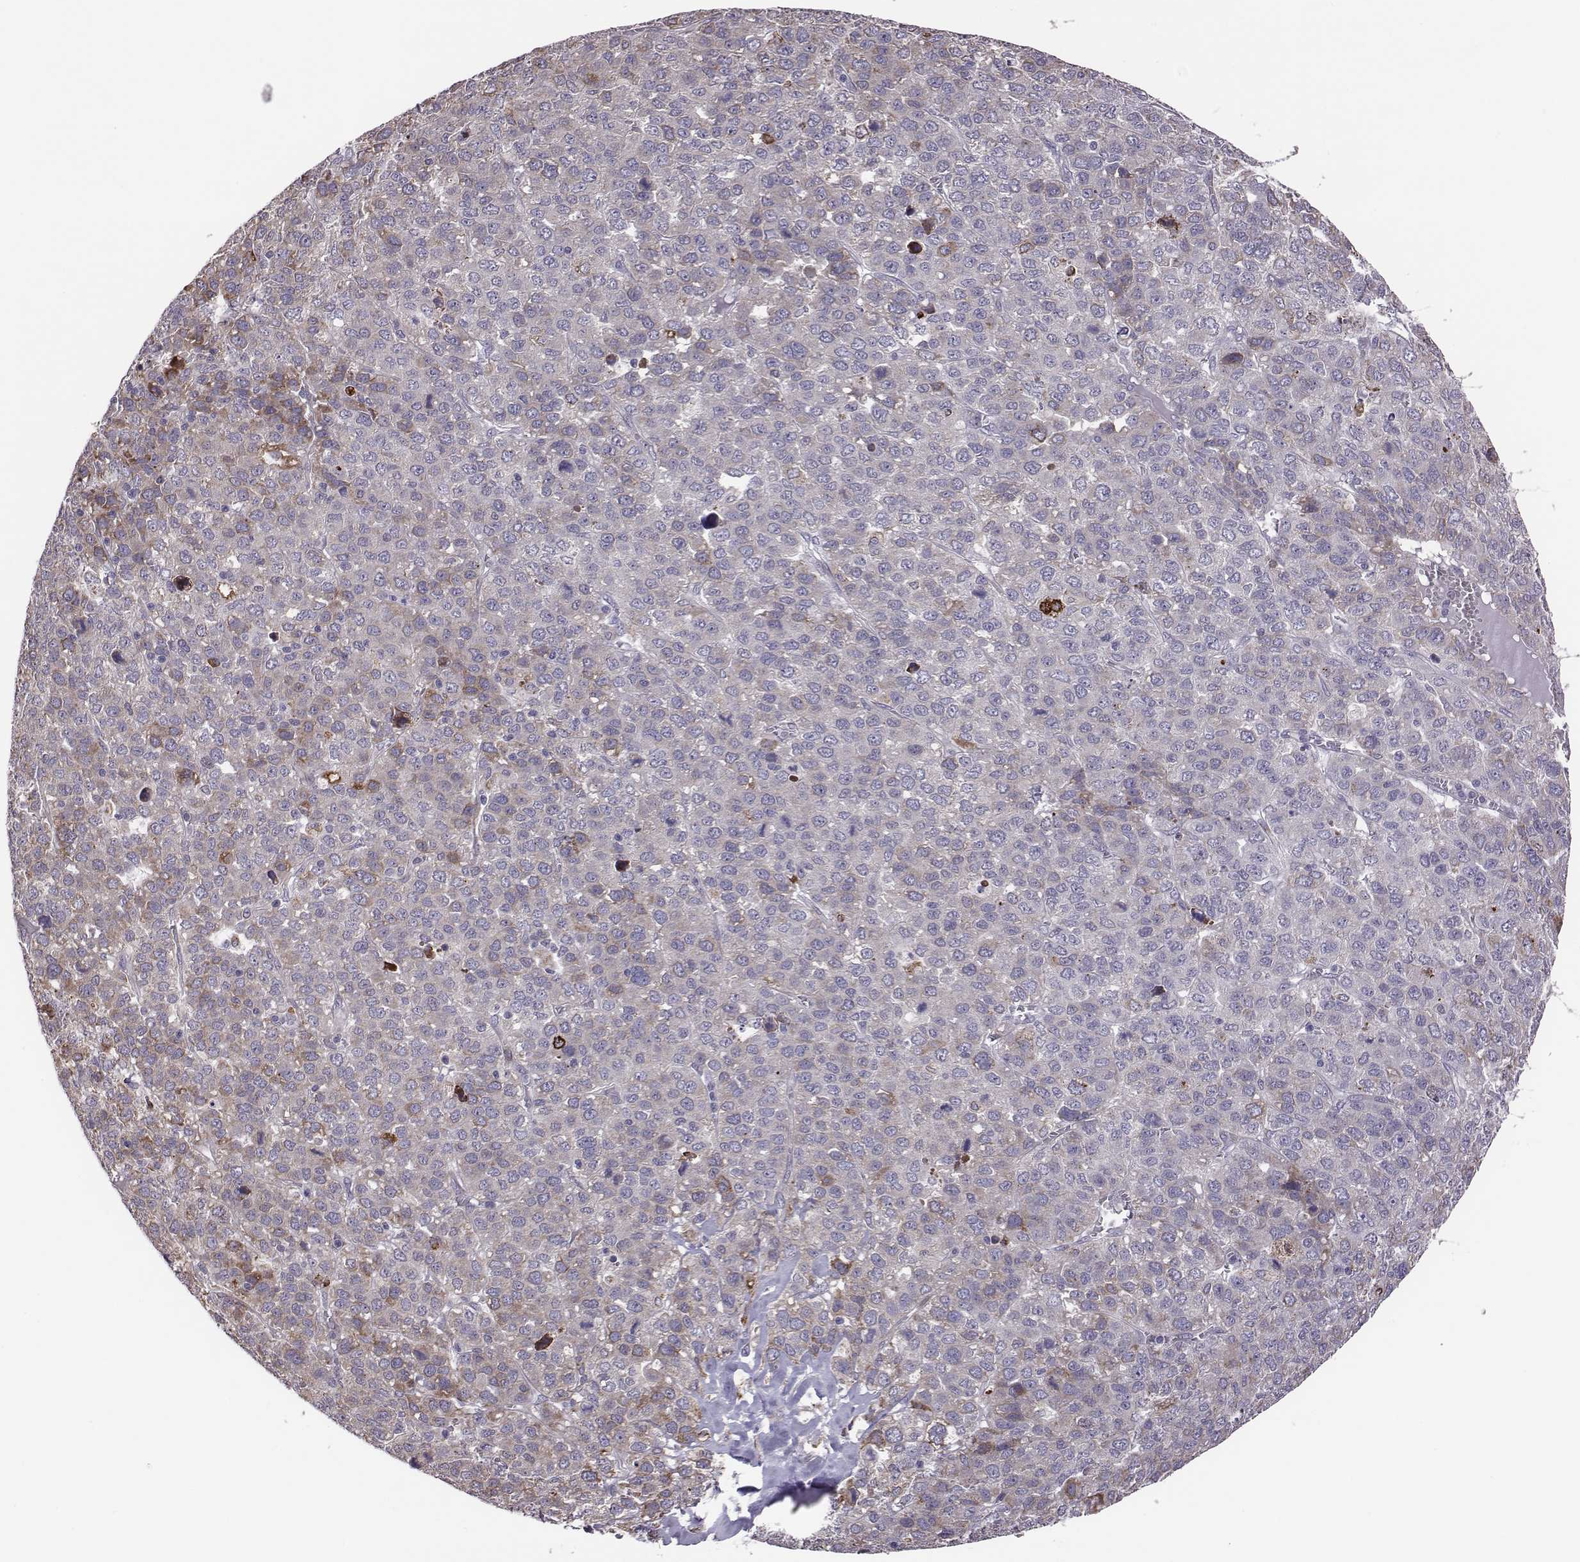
{"staining": {"intensity": "moderate", "quantity": "<25%", "location": "cytoplasmic/membranous"}, "tissue": "liver cancer", "cell_type": "Tumor cells", "image_type": "cancer", "snomed": [{"axis": "morphology", "description": "Carcinoma, Hepatocellular, NOS"}, {"axis": "topography", "description": "Liver"}], "caption": "Immunohistochemical staining of human liver cancer exhibits low levels of moderate cytoplasmic/membranous protein positivity in about <25% of tumor cells. (DAB (3,3'-diaminobenzidine) IHC with brightfield microscopy, high magnification).", "gene": "SELENOI", "patient": {"sex": "male", "age": 69}}